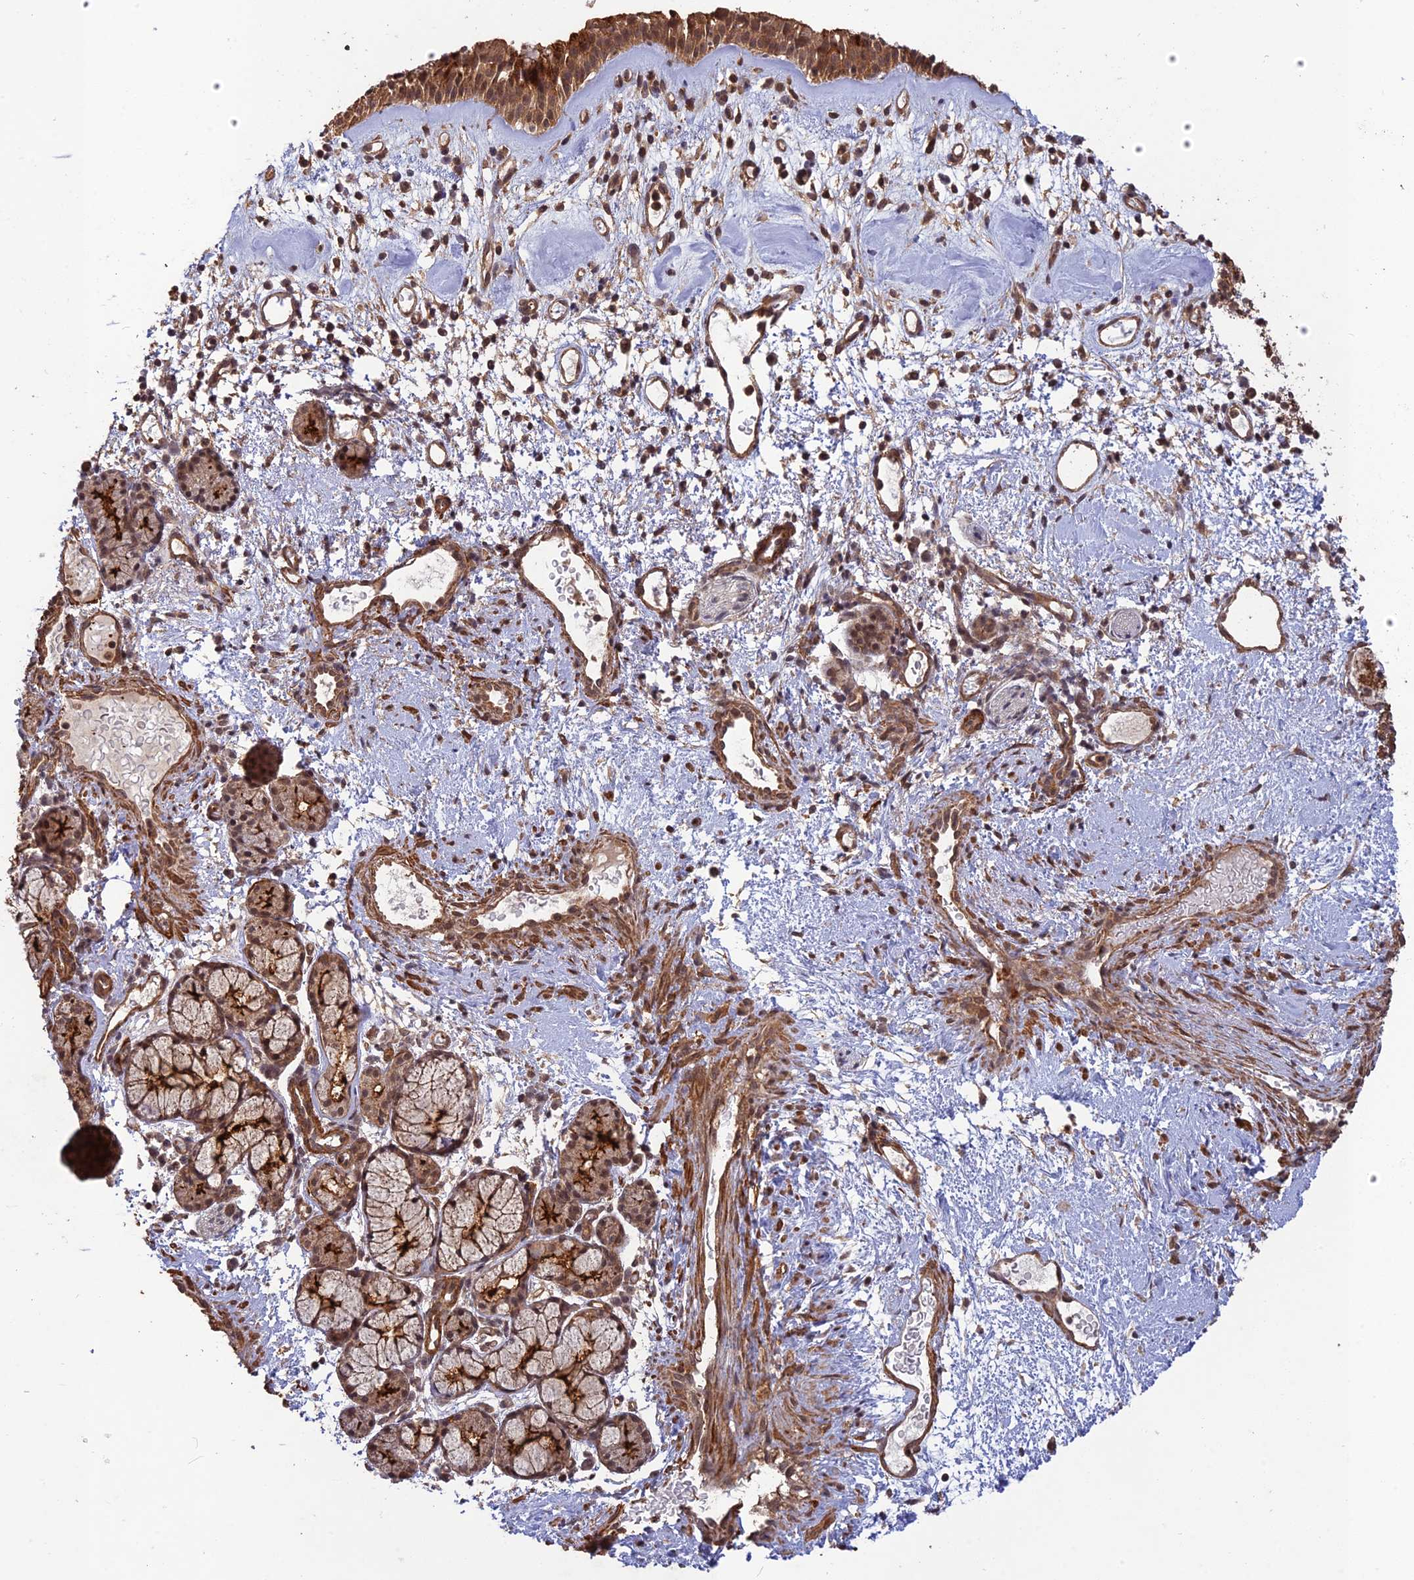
{"staining": {"intensity": "strong", "quantity": ">75%", "location": "cytoplasmic/membranous"}, "tissue": "nasopharynx", "cell_type": "Respiratory epithelial cells", "image_type": "normal", "snomed": [{"axis": "morphology", "description": "Normal tissue, NOS"}, {"axis": "topography", "description": "Nasopharynx"}], "caption": "Immunohistochemistry (IHC) (DAB) staining of benign human nasopharynx exhibits strong cytoplasmic/membranous protein positivity in about >75% of respiratory epithelial cells. (DAB (3,3'-diaminobenzidine) = brown stain, brightfield microscopy at high magnification).", "gene": "CCDC174", "patient": {"sex": "male", "age": 82}}